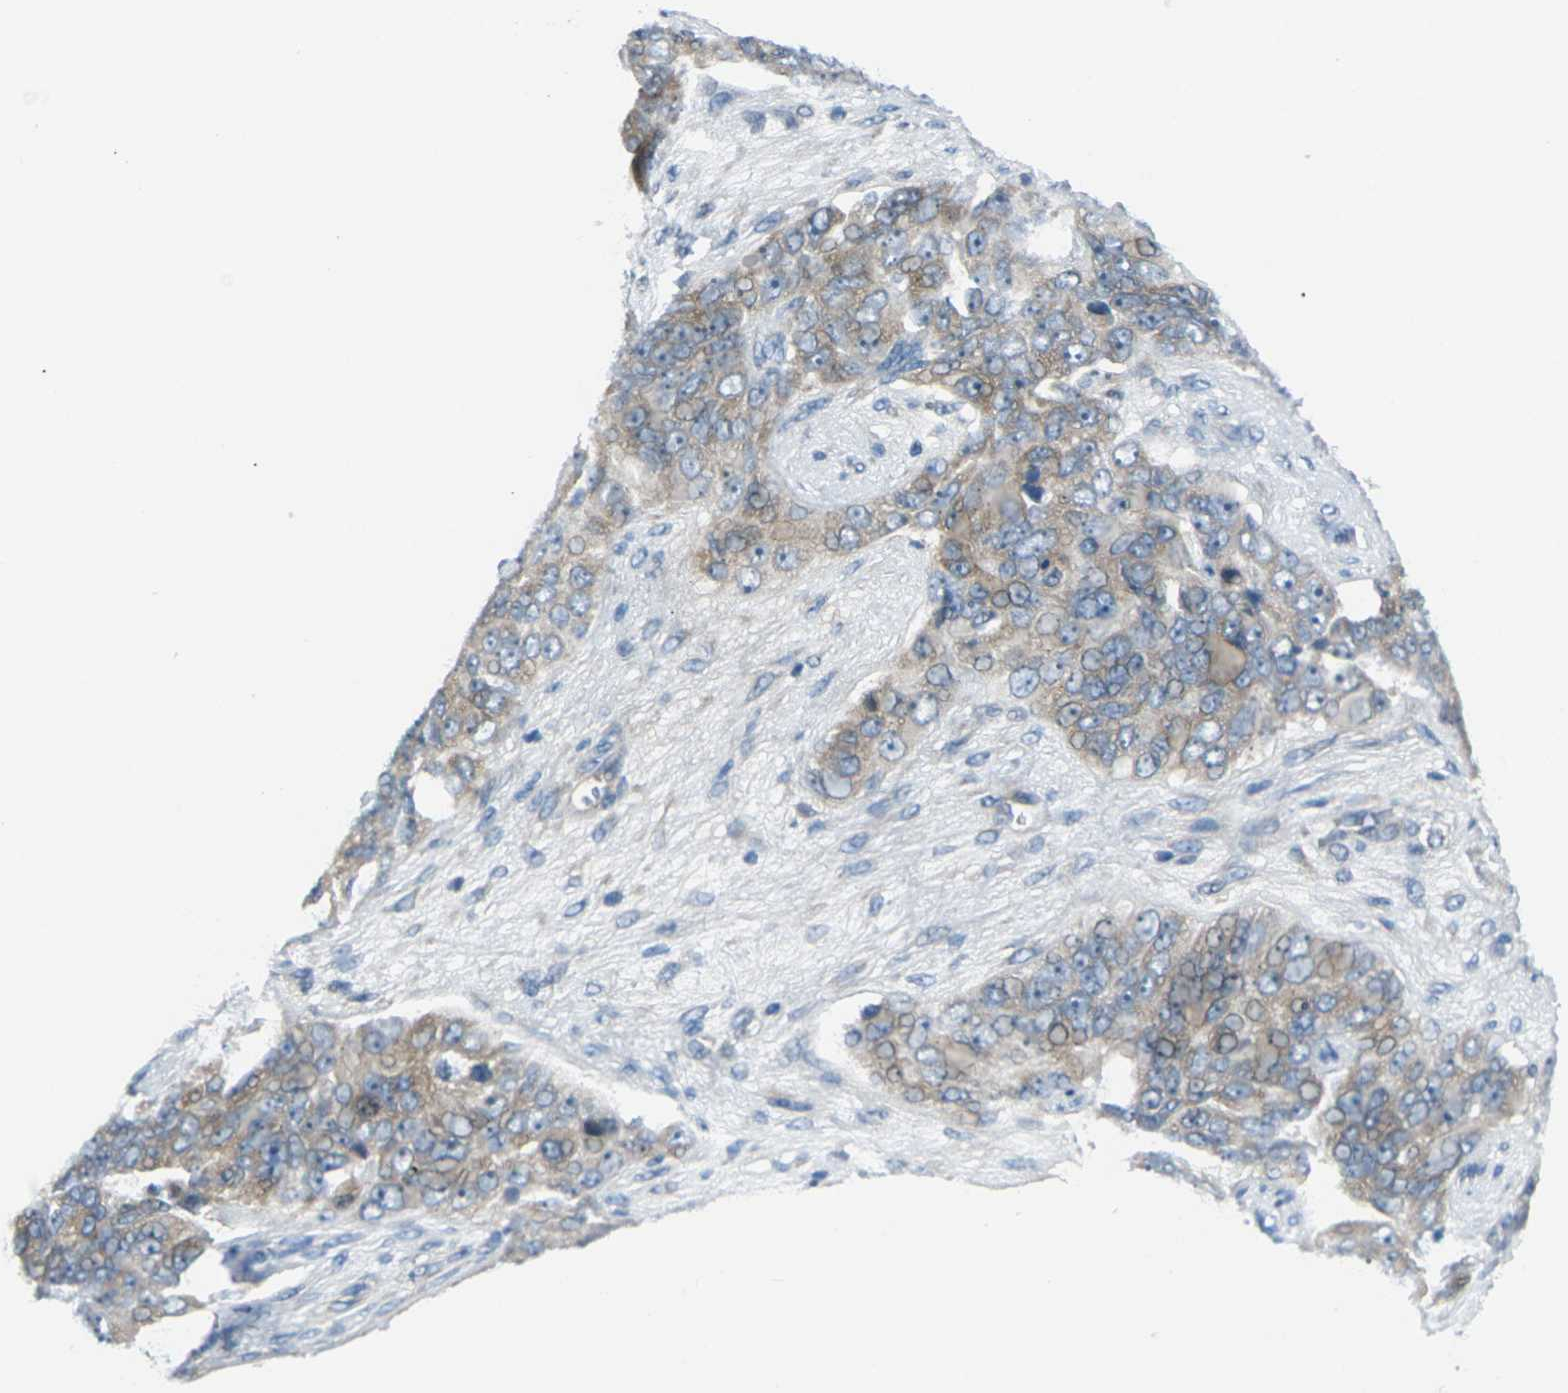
{"staining": {"intensity": "weak", "quantity": "25%-75%", "location": "cytoplasmic/membranous"}, "tissue": "ovarian cancer", "cell_type": "Tumor cells", "image_type": "cancer", "snomed": [{"axis": "morphology", "description": "Carcinoma, endometroid"}, {"axis": "topography", "description": "Ovary"}], "caption": "Tumor cells exhibit low levels of weak cytoplasmic/membranous expression in approximately 25%-75% of cells in endometroid carcinoma (ovarian).", "gene": "EDNRA", "patient": {"sex": "female", "age": 51}}